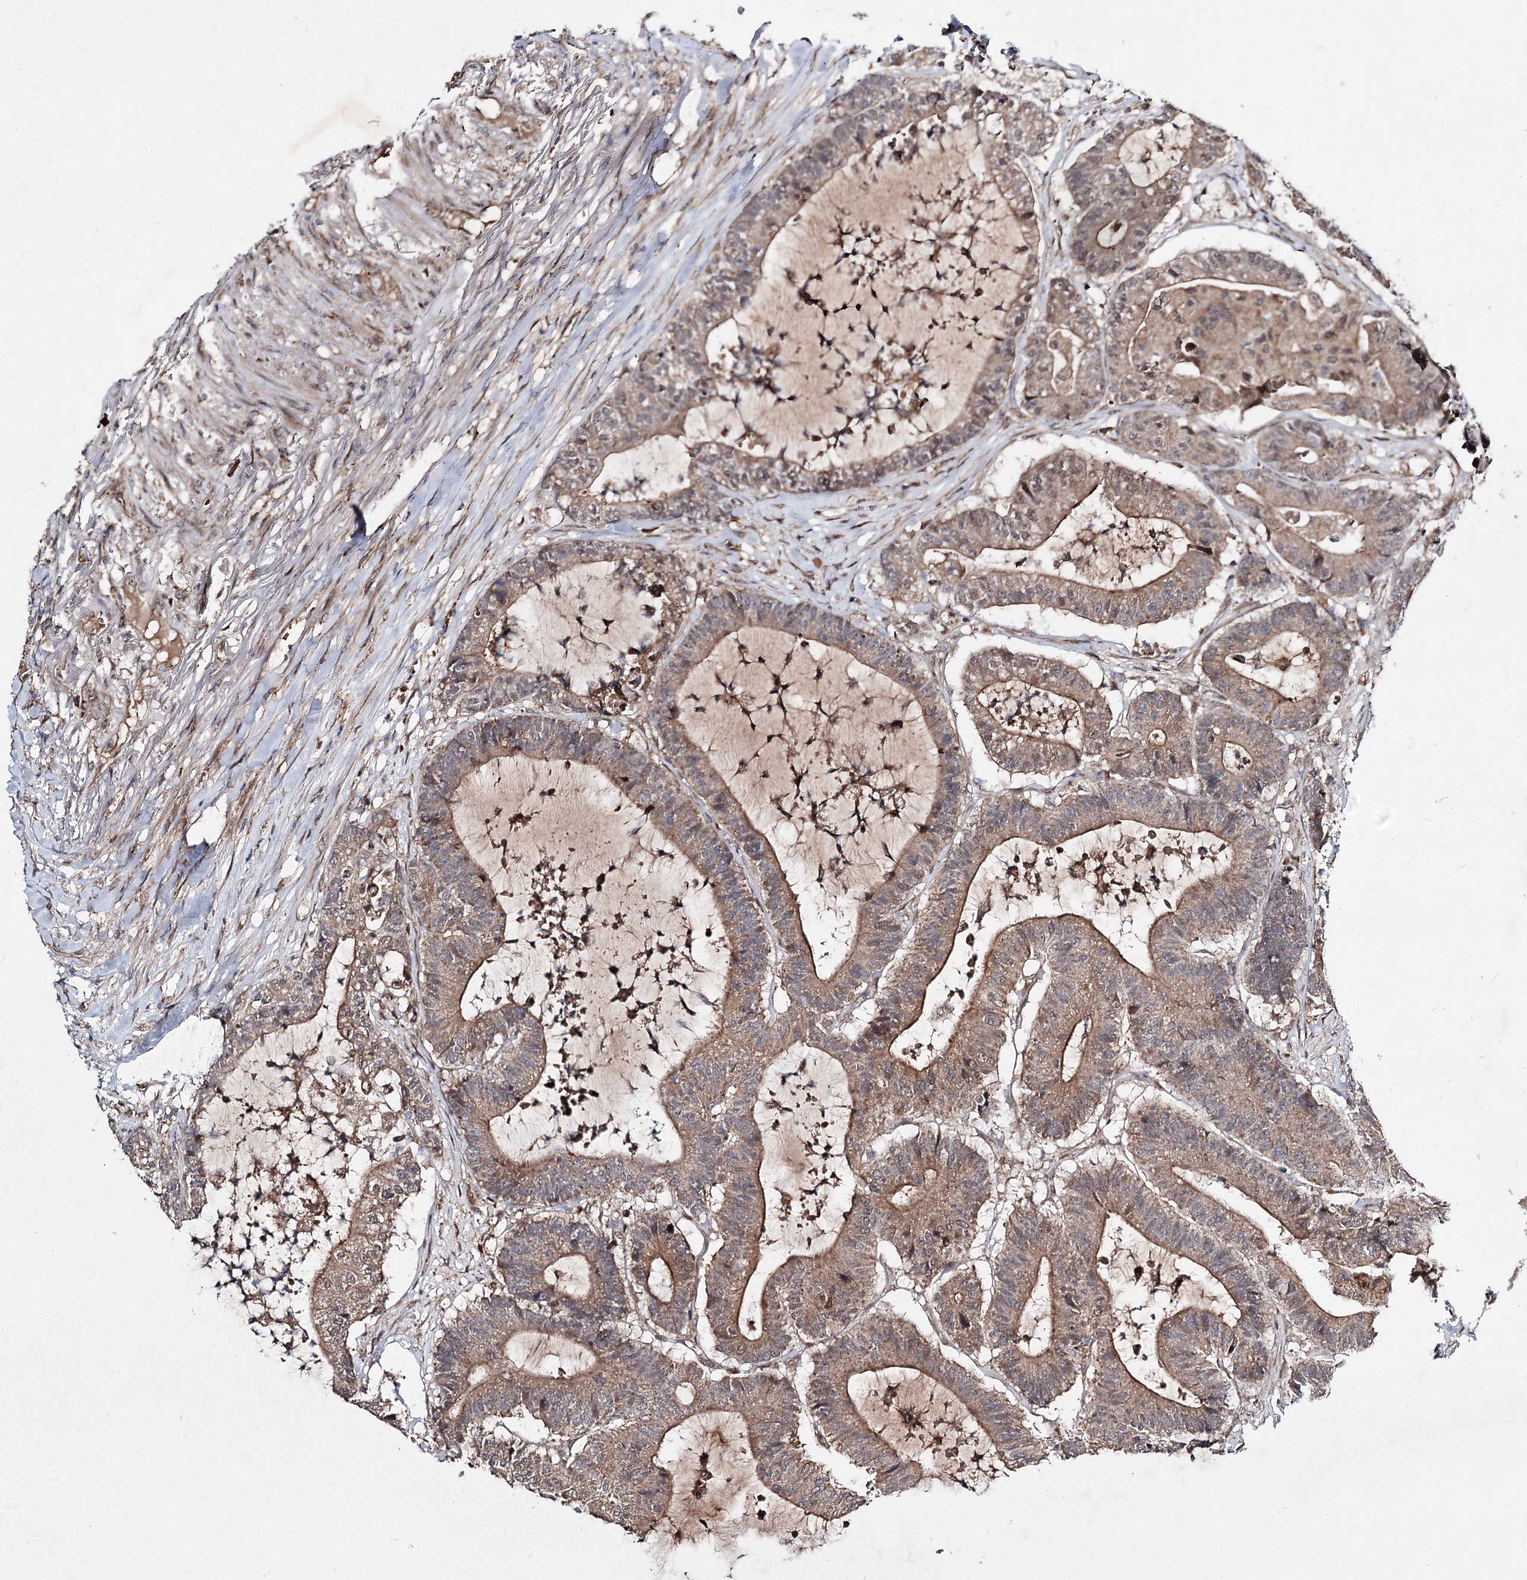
{"staining": {"intensity": "moderate", "quantity": ">75%", "location": "cytoplasmic/membranous"}, "tissue": "colorectal cancer", "cell_type": "Tumor cells", "image_type": "cancer", "snomed": [{"axis": "morphology", "description": "Adenocarcinoma, NOS"}, {"axis": "topography", "description": "Colon"}], "caption": "Brown immunohistochemical staining in colorectal adenocarcinoma reveals moderate cytoplasmic/membranous positivity in about >75% of tumor cells. The staining is performed using DAB (3,3'-diaminobenzidine) brown chromogen to label protein expression. The nuclei are counter-stained blue using hematoxylin.", "gene": "MSANTD2", "patient": {"sex": "female", "age": 84}}